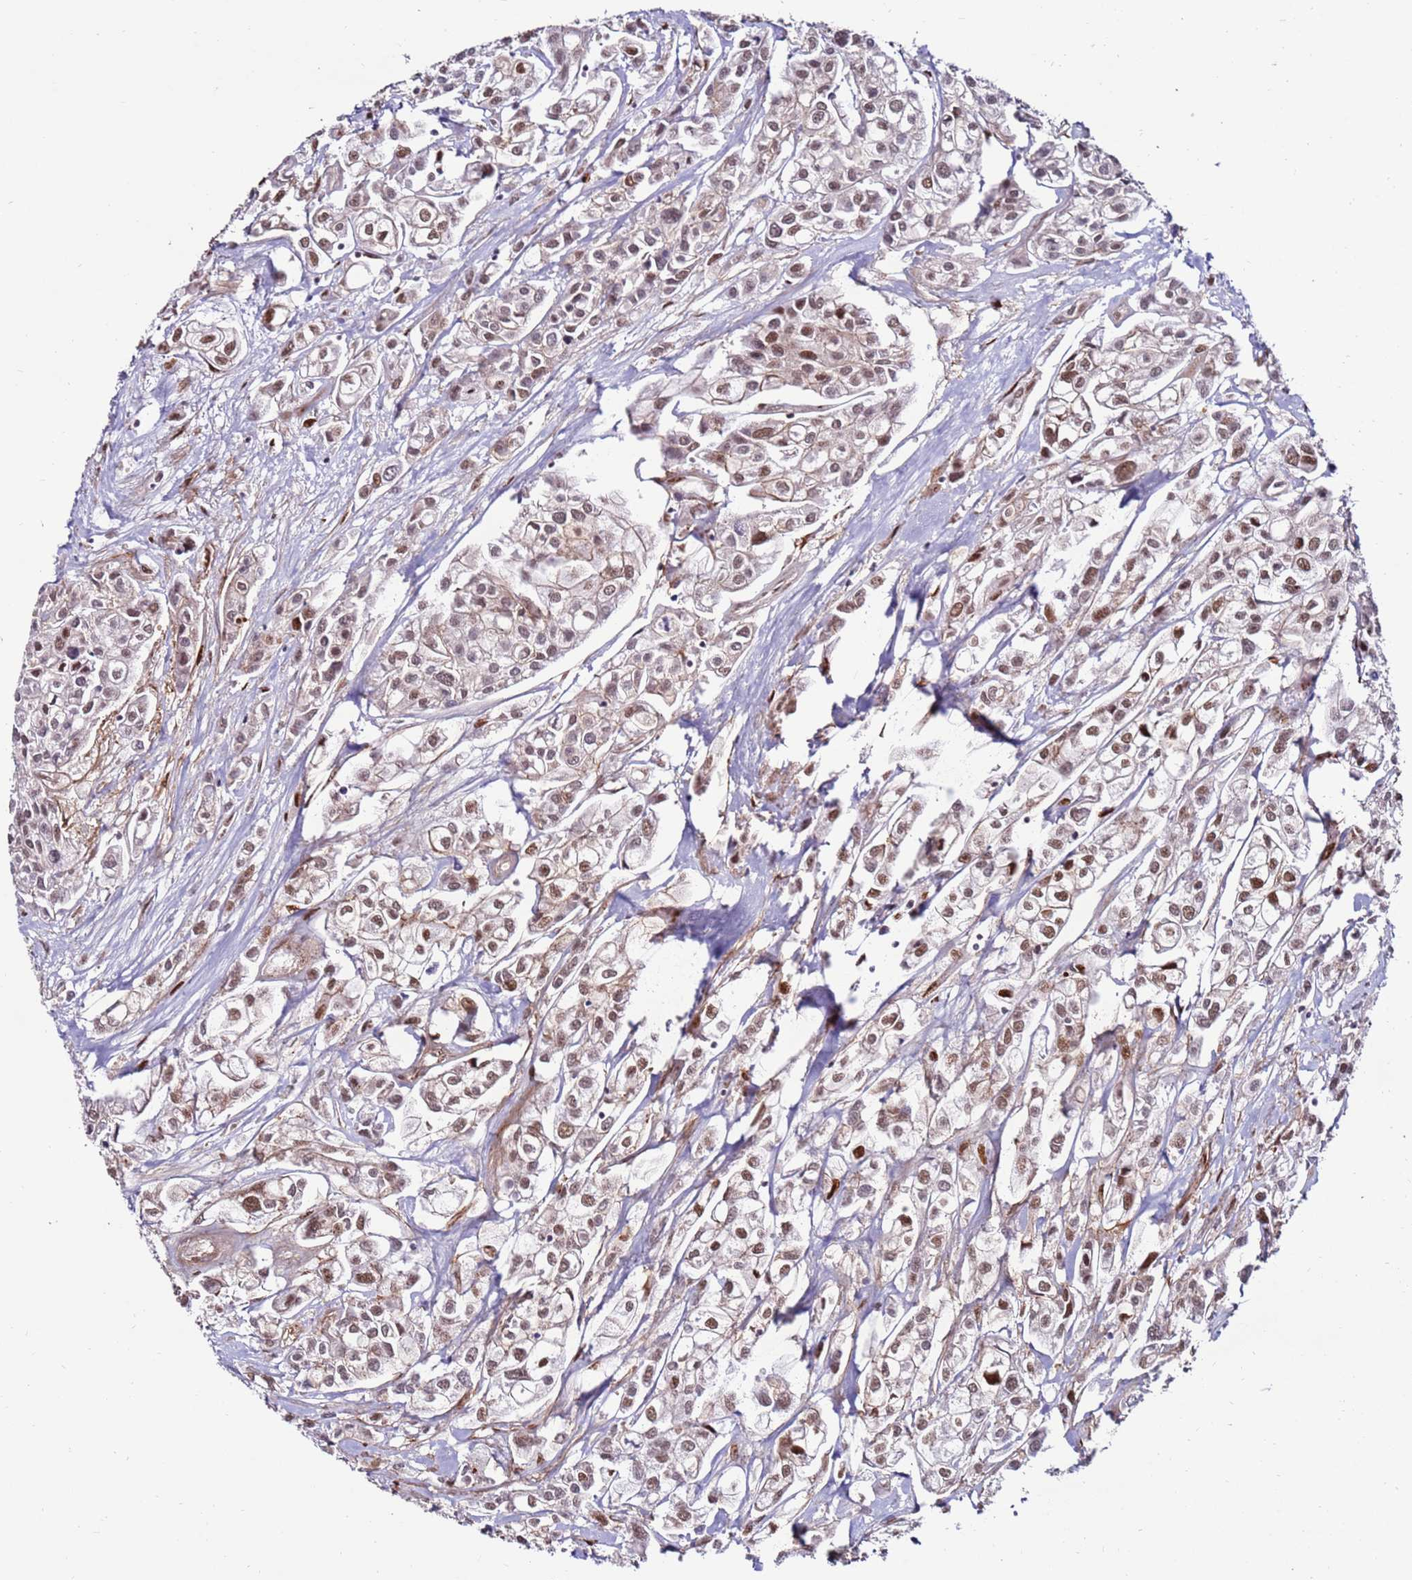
{"staining": {"intensity": "weak", "quantity": ">75%", "location": "nuclear"}, "tissue": "urothelial cancer", "cell_type": "Tumor cells", "image_type": "cancer", "snomed": [{"axis": "morphology", "description": "Urothelial carcinoma, High grade"}, {"axis": "topography", "description": "Urinary bladder"}], "caption": "IHC histopathology image of neoplastic tissue: urothelial cancer stained using IHC demonstrates low levels of weak protein expression localized specifically in the nuclear of tumor cells, appearing as a nuclear brown color.", "gene": "KPNA4", "patient": {"sex": "male", "age": 67}}